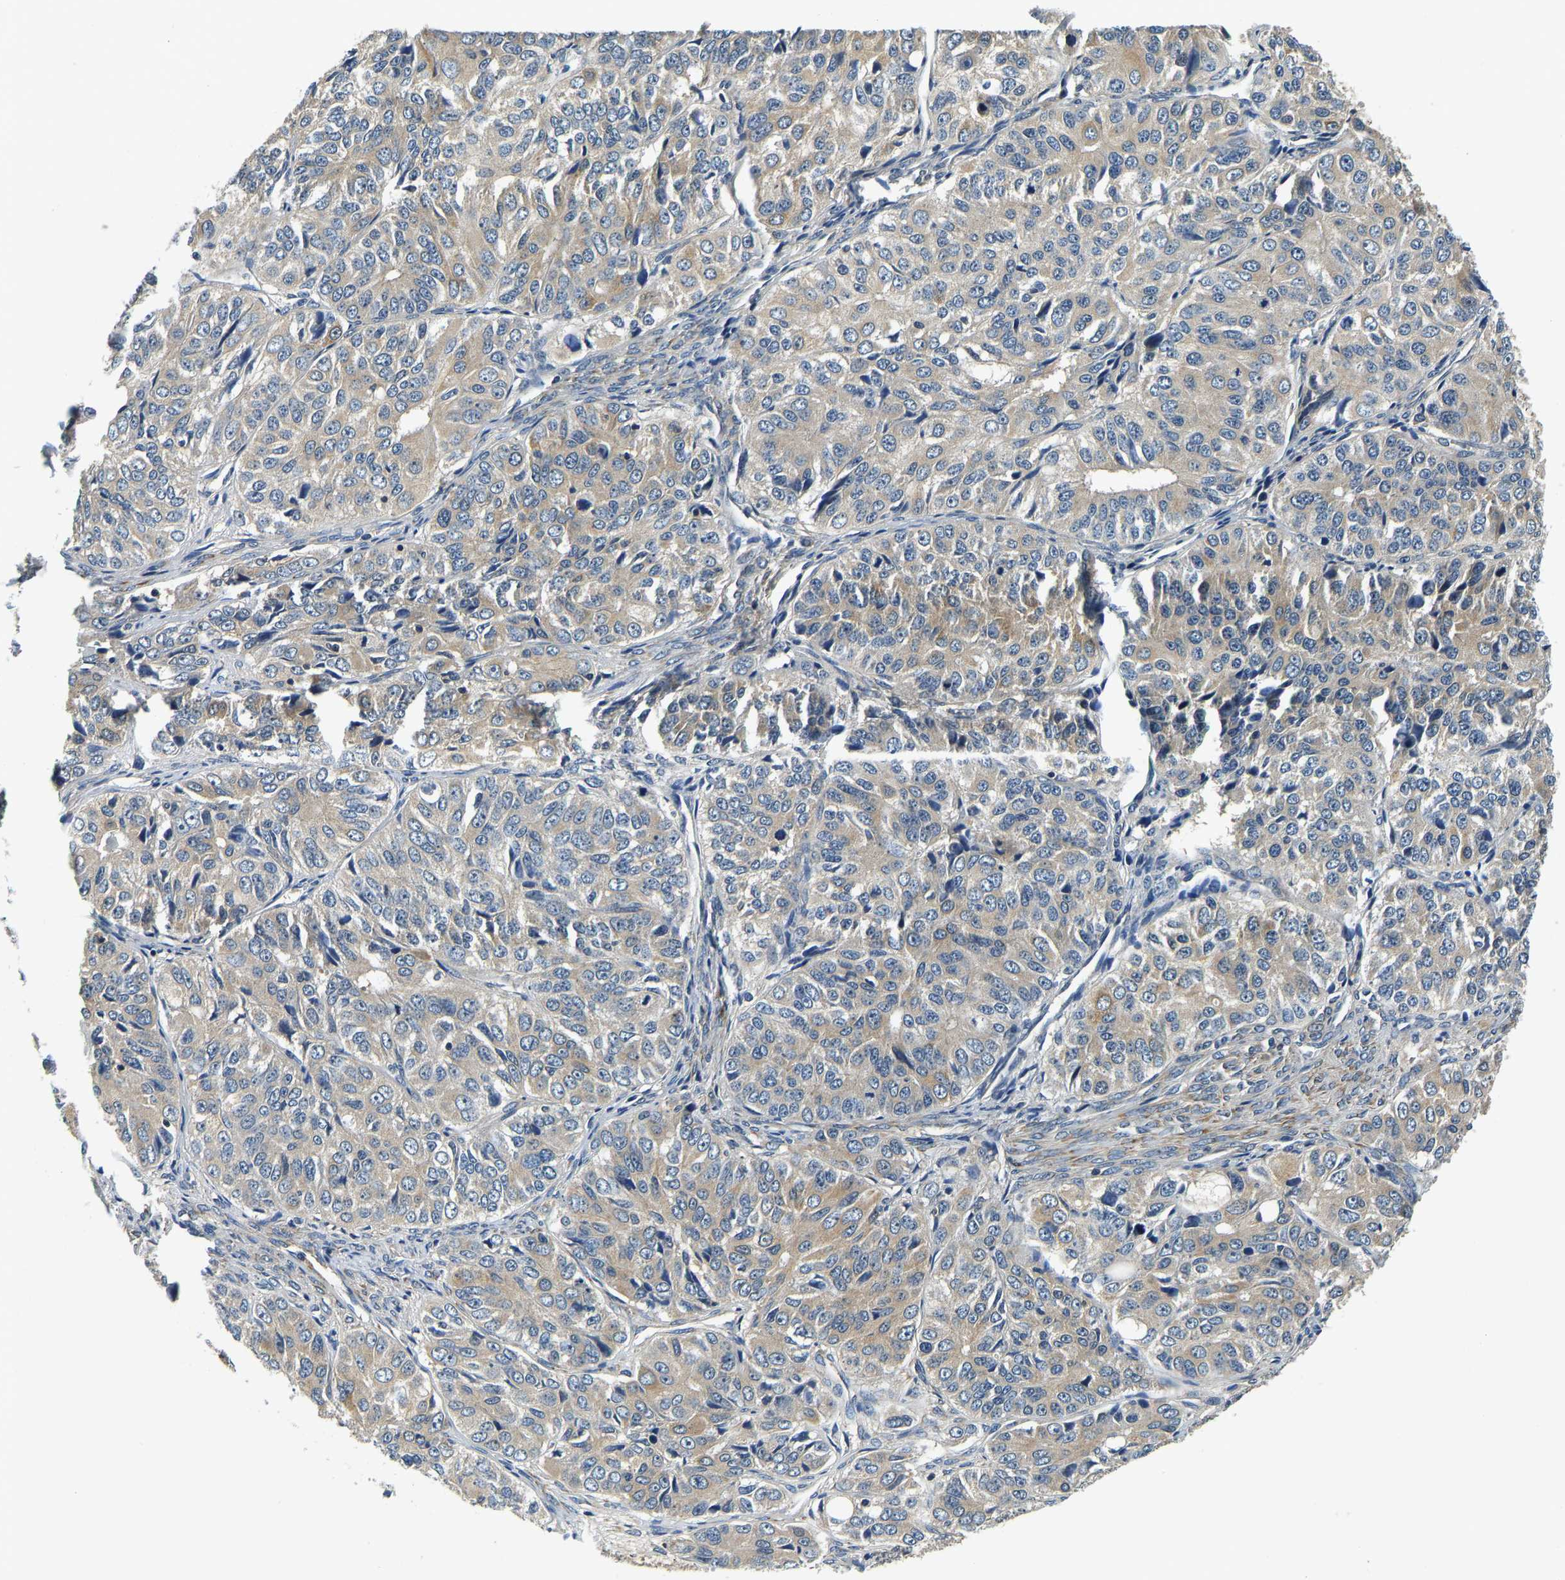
{"staining": {"intensity": "weak", "quantity": ">75%", "location": "cytoplasmic/membranous"}, "tissue": "ovarian cancer", "cell_type": "Tumor cells", "image_type": "cancer", "snomed": [{"axis": "morphology", "description": "Carcinoma, endometroid"}, {"axis": "topography", "description": "Ovary"}], "caption": "Immunohistochemical staining of human endometroid carcinoma (ovarian) reveals low levels of weak cytoplasmic/membranous staining in approximately >75% of tumor cells.", "gene": "RESF1", "patient": {"sex": "female", "age": 51}}